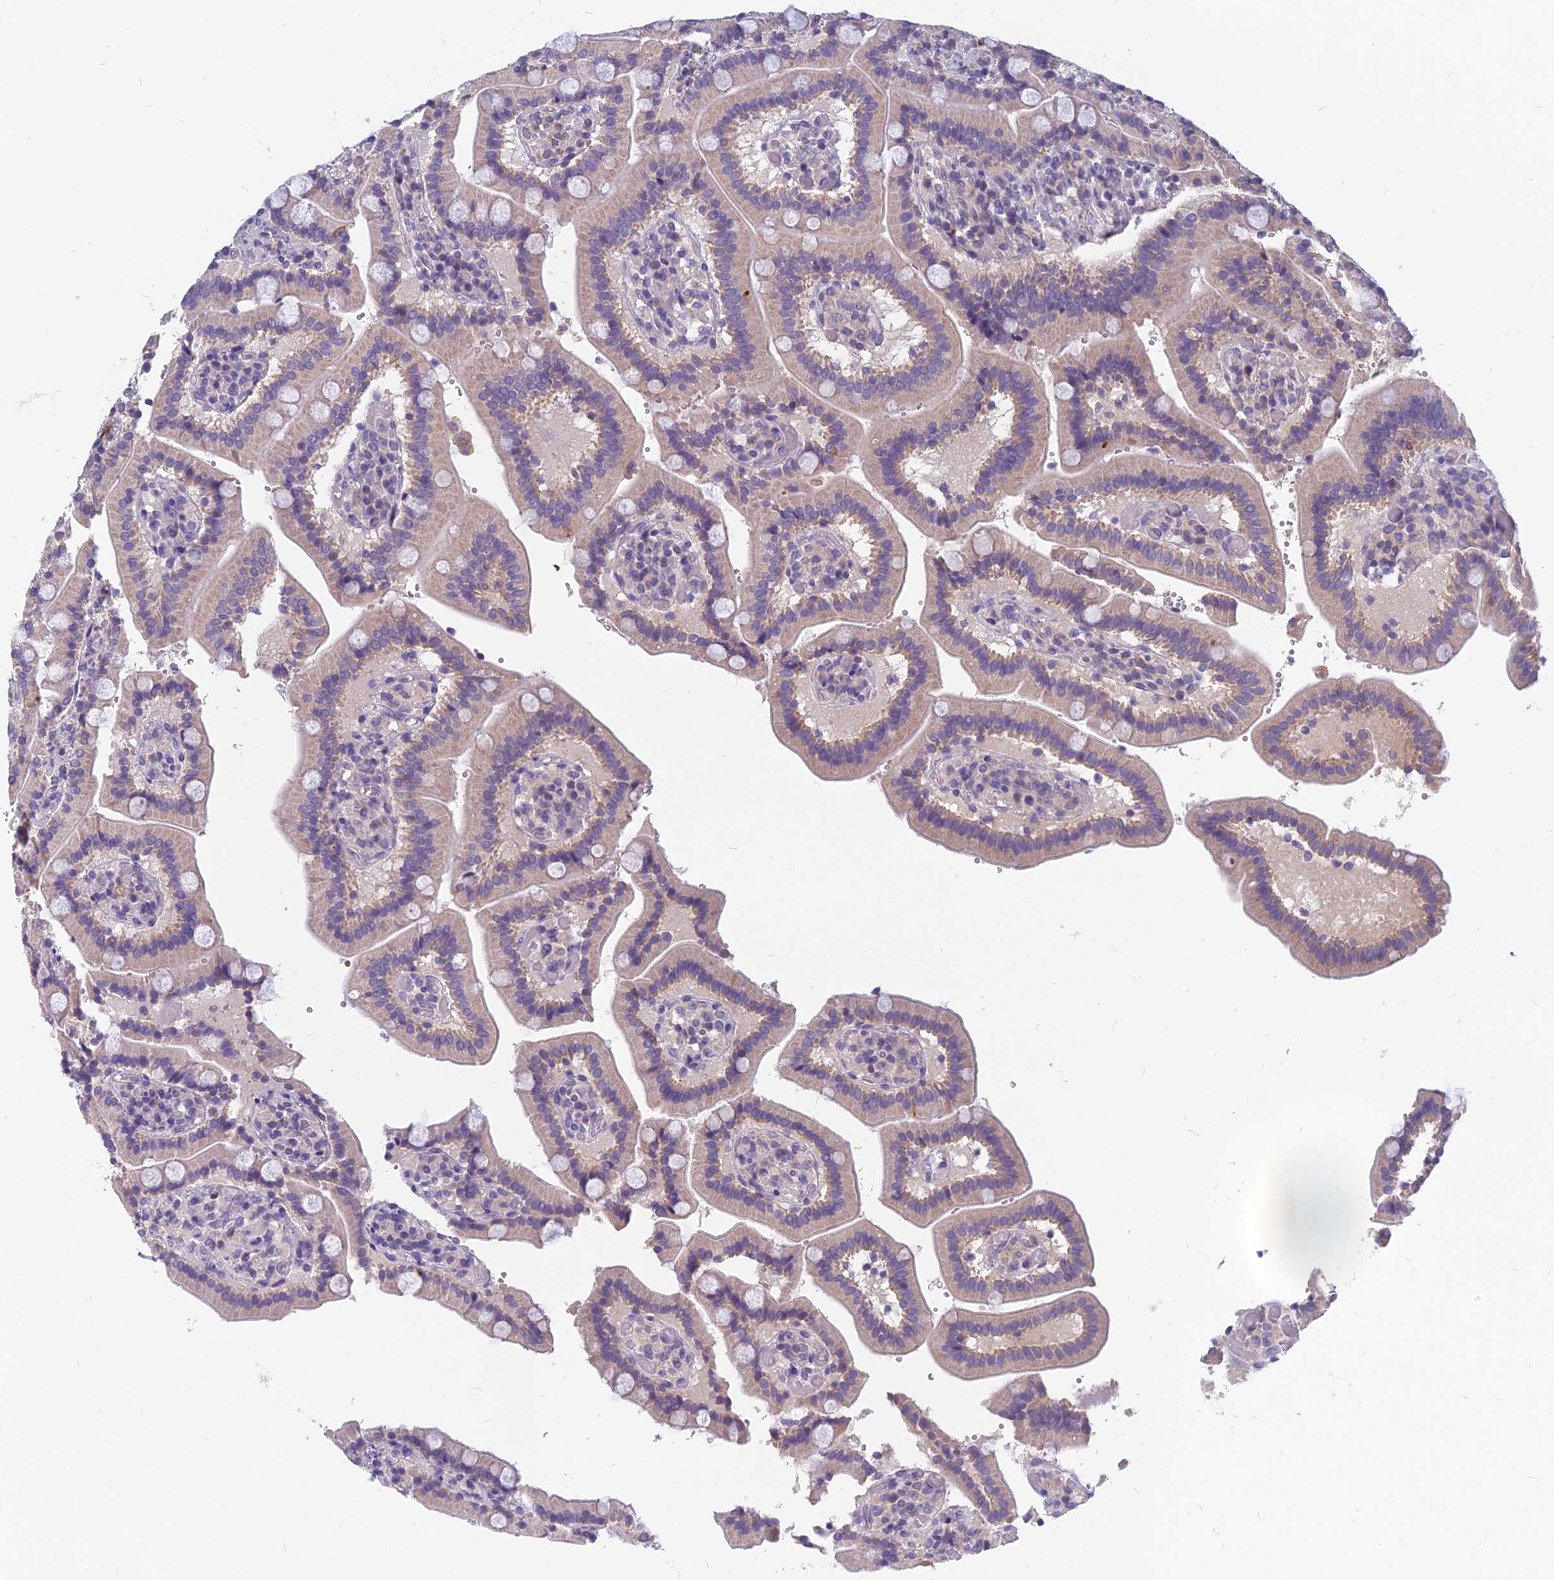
{"staining": {"intensity": "weak", "quantity": "25%-75%", "location": "cytoplasmic/membranous"}, "tissue": "duodenum", "cell_type": "Glandular cells", "image_type": "normal", "snomed": [{"axis": "morphology", "description": "Normal tissue, NOS"}, {"axis": "topography", "description": "Duodenum"}], "caption": "Weak cytoplasmic/membranous positivity for a protein is present in approximately 25%-75% of glandular cells of normal duodenum using immunohistochemistry (IHC).", "gene": "RBM41", "patient": {"sex": "female", "age": 62}}